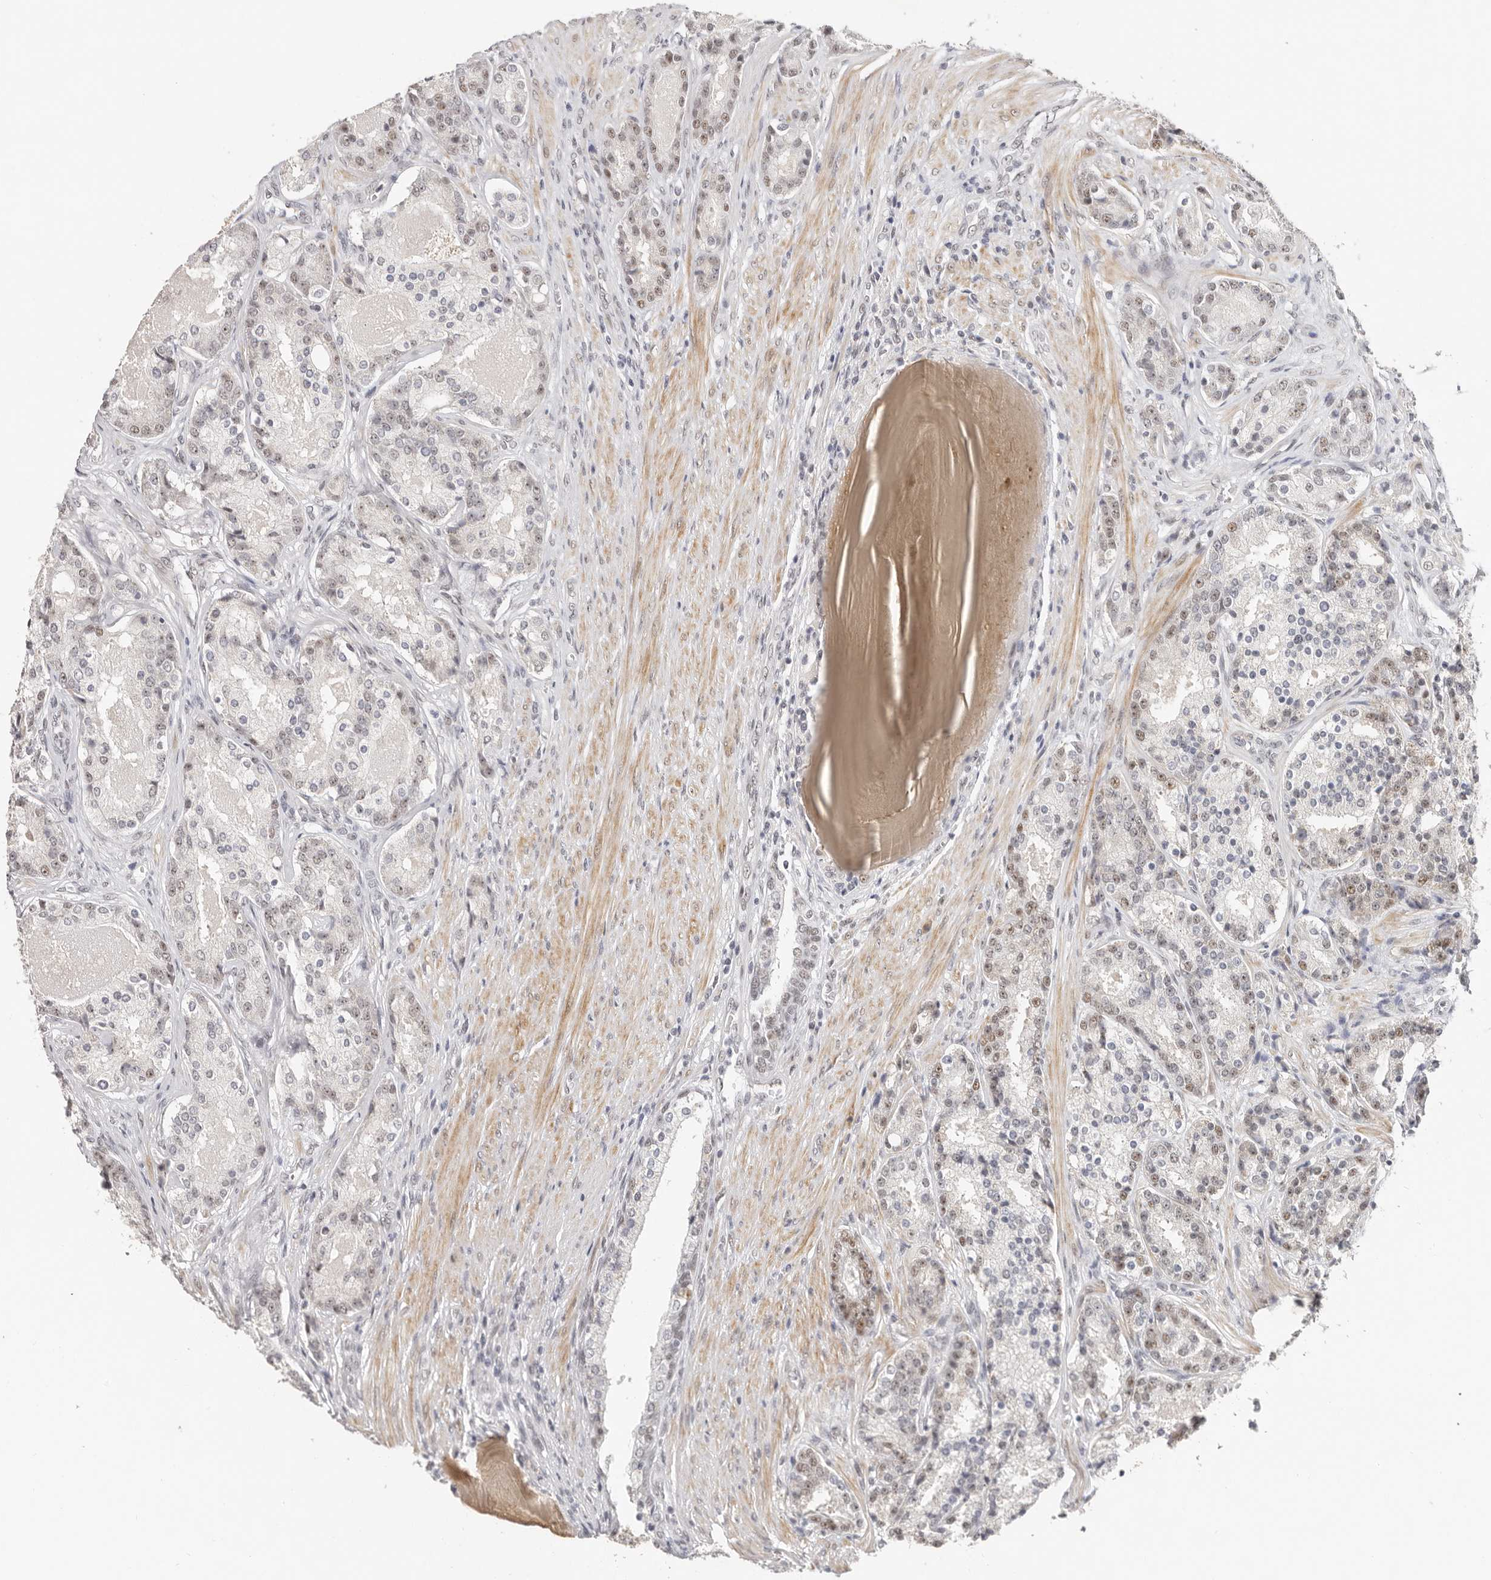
{"staining": {"intensity": "weak", "quantity": "<25%", "location": "nuclear"}, "tissue": "prostate cancer", "cell_type": "Tumor cells", "image_type": "cancer", "snomed": [{"axis": "morphology", "description": "Adenocarcinoma, High grade"}, {"axis": "topography", "description": "Prostate"}], "caption": "There is no significant staining in tumor cells of prostate cancer.", "gene": "LARP7", "patient": {"sex": "male", "age": 60}}